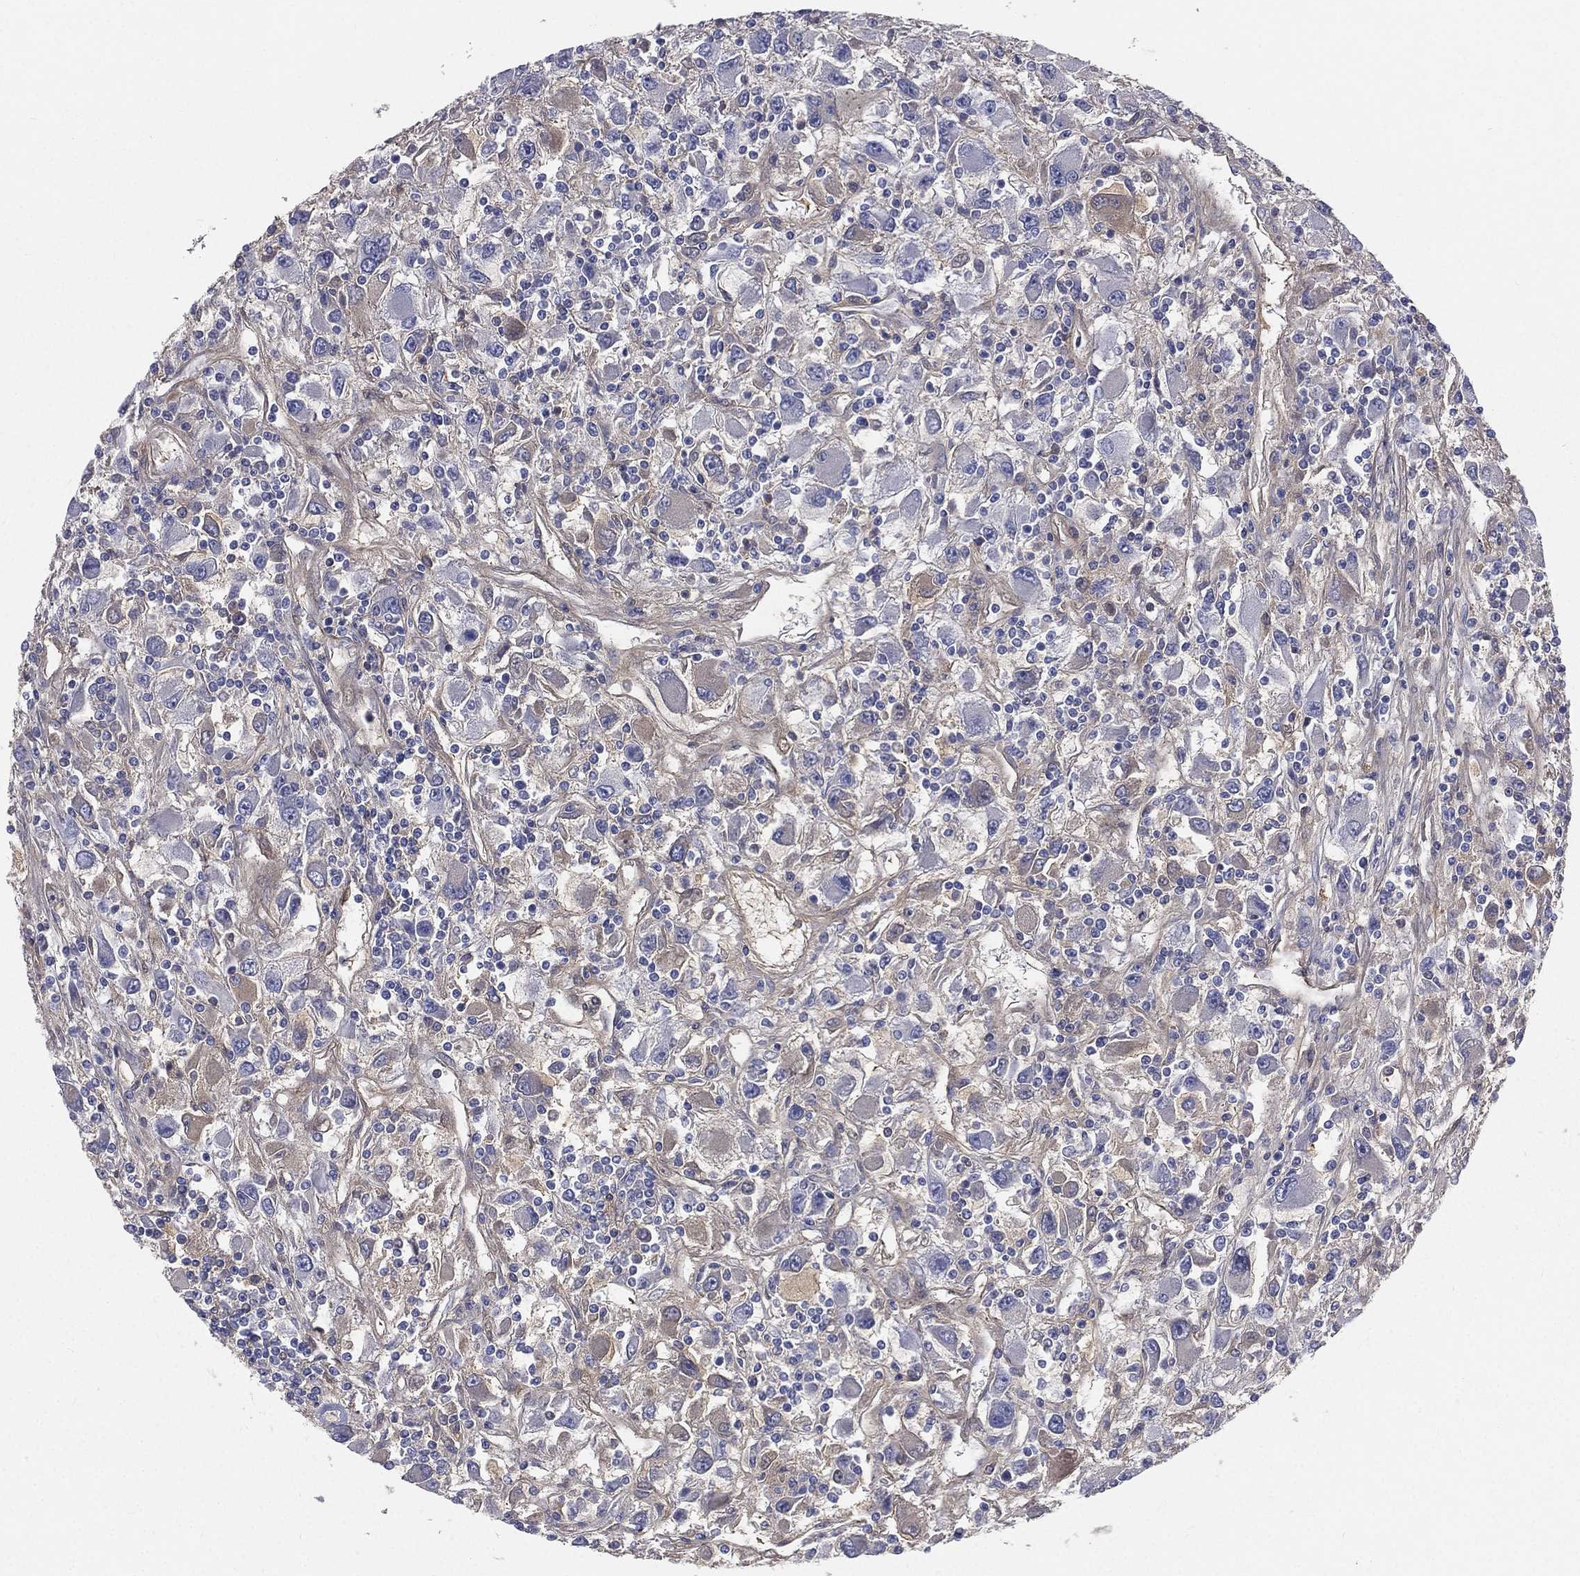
{"staining": {"intensity": "negative", "quantity": "none", "location": "none"}, "tissue": "renal cancer", "cell_type": "Tumor cells", "image_type": "cancer", "snomed": [{"axis": "morphology", "description": "Adenocarcinoma, NOS"}, {"axis": "topography", "description": "Kidney"}], "caption": "Tumor cells are negative for brown protein staining in adenocarcinoma (renal).", "gene": "HP", "patient": {"sex": "female", "age": 67}}